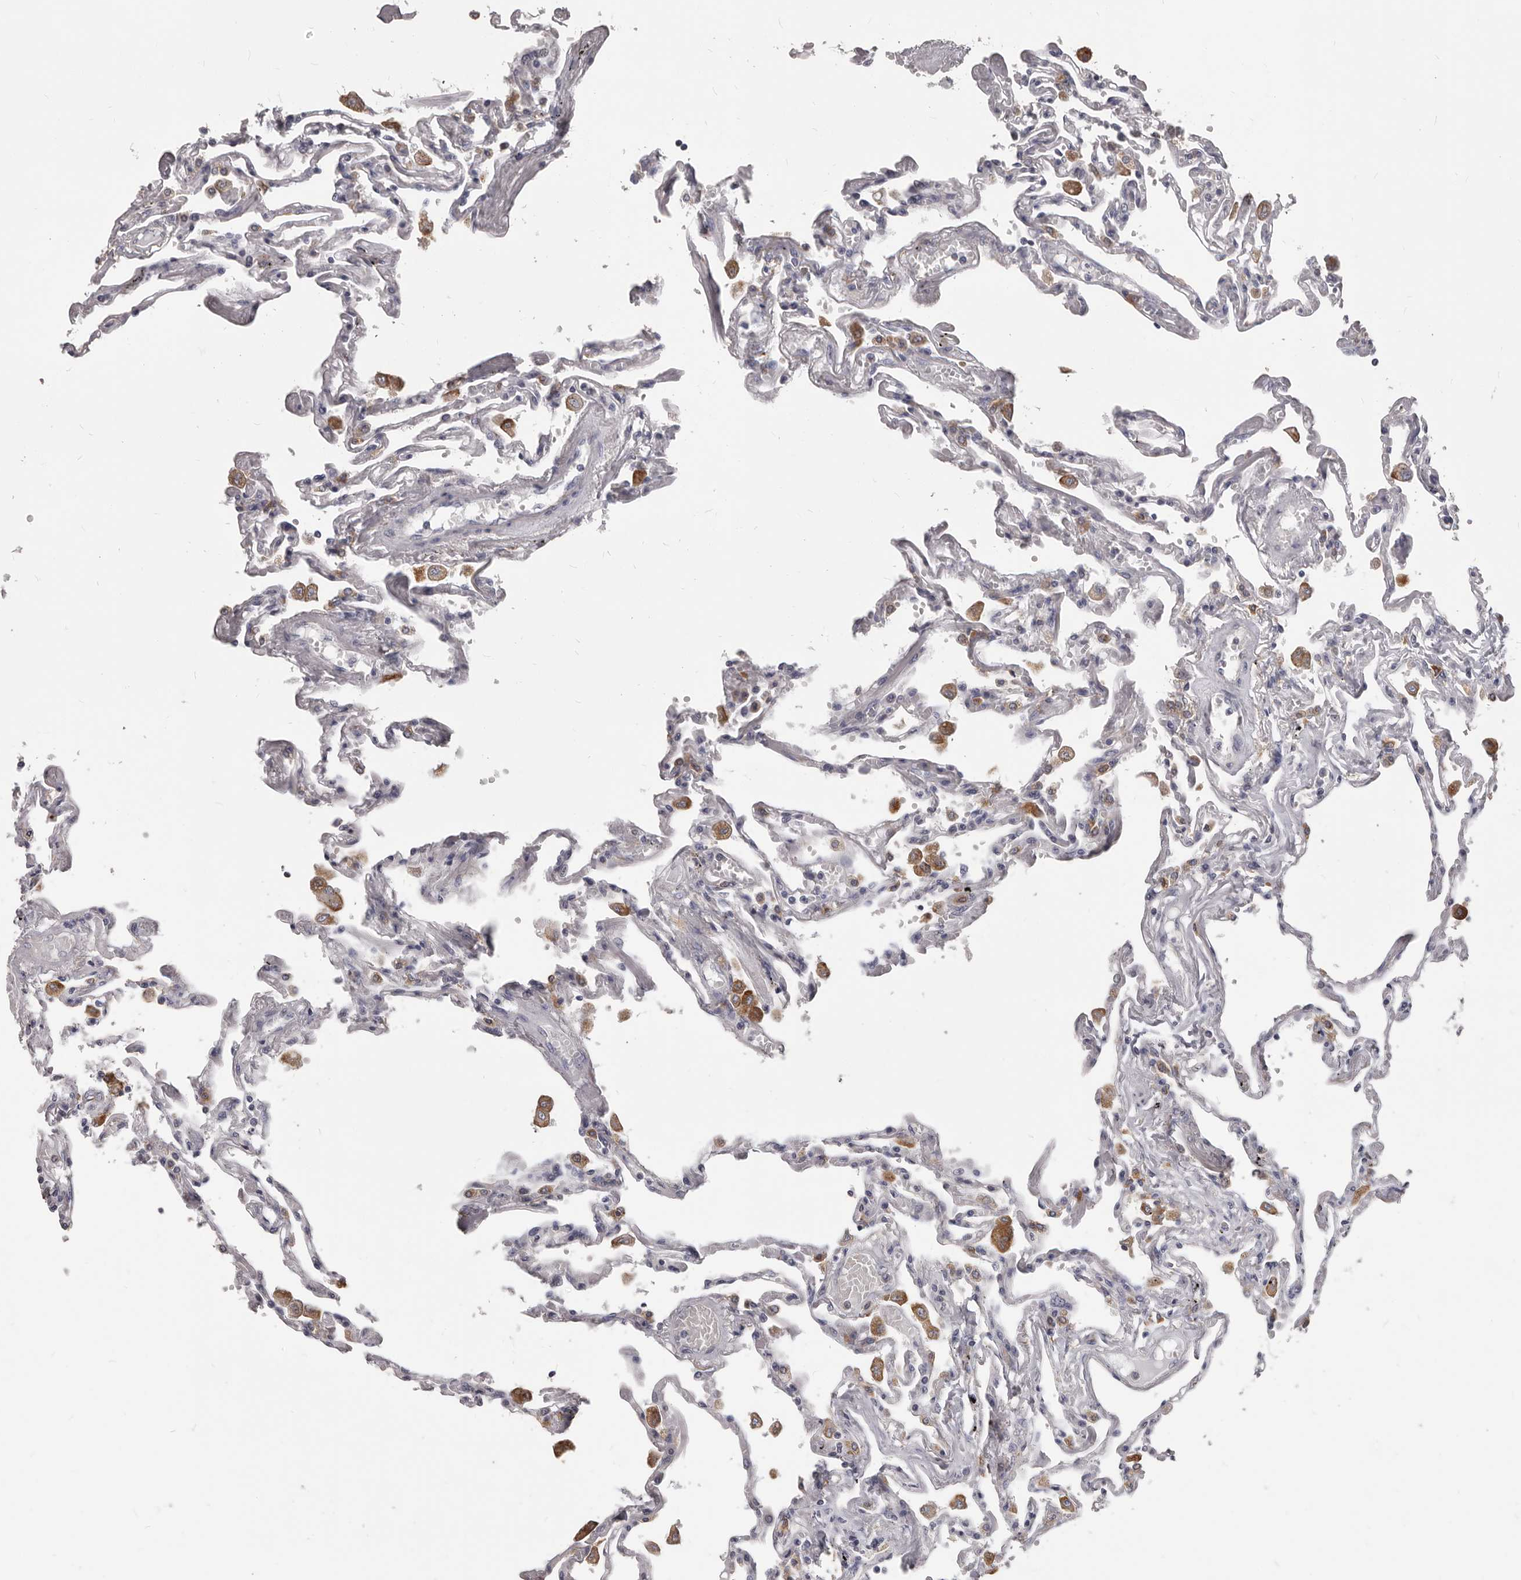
{"staining": {"intensity": "moderate", "quantity": "<25%", "location": "cytoplasmic/membranous"}, "tissue": "lung", "cell_type": "Alveolar cells", "image_type": "normal", "snomed": [{"axis": "morphology", "description": "Normal tissue, NOS"}, {"axis": "topography", "description": "Lung"}], "caption": "An image of lung stained for a protein displays moderate cytoplasmic/membranous brown staining in alveolar cells.", "gene": "PI4K2A", "patient": {"sex": "female", "age": 67}}